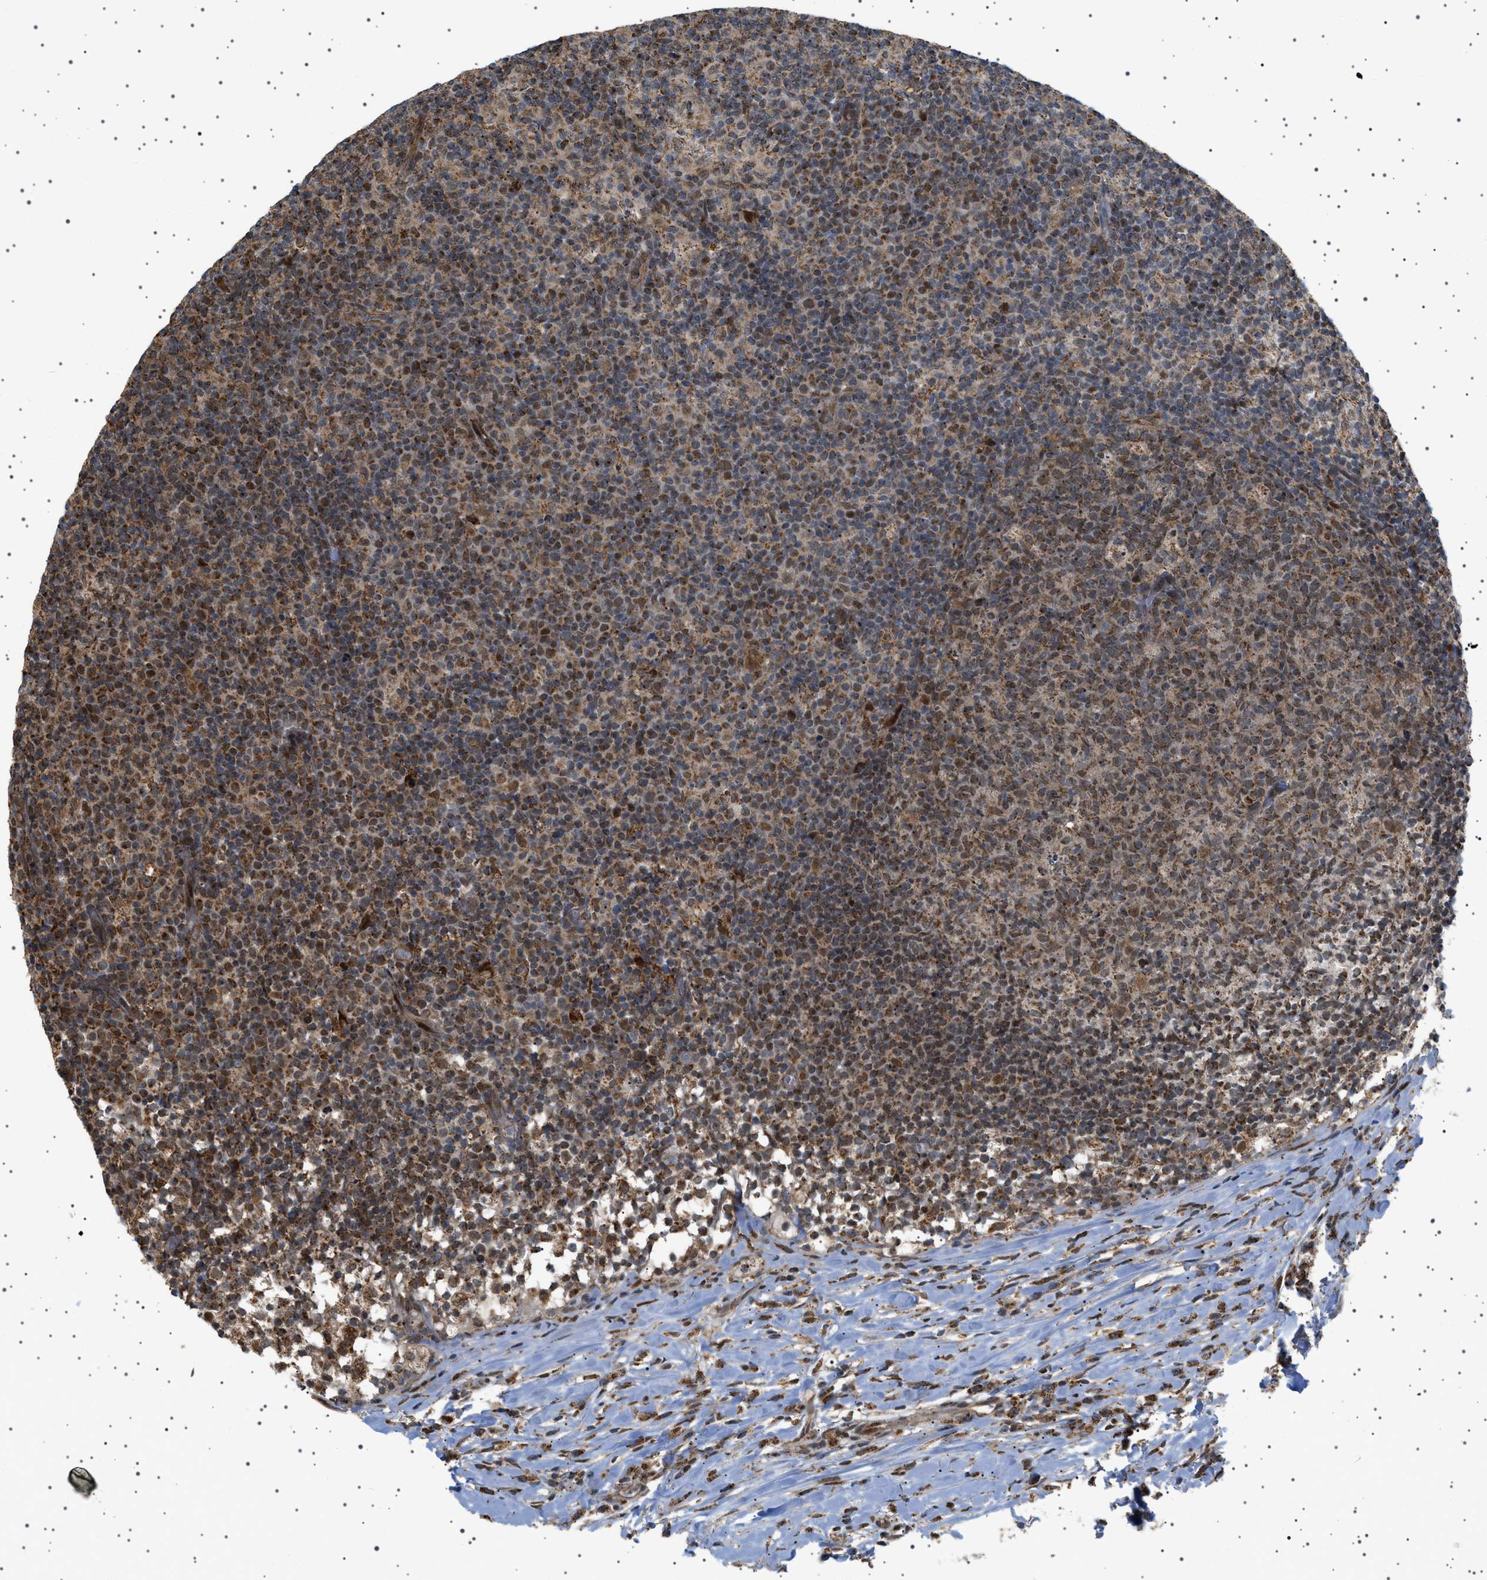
{"staining": {"intensity": "moderate", "quantity": ">75%", "location": "cytoplasmic/membranous,nuclear"}, "tissue": "lymph node", "cell_type": "Germinal center cells", "image_type": "normal", "snomed": [{"axis": "morphology", "description": "Normal tissue, NOS"}, {"axis": "morphology", "description": "Inflammation, NOS"}, {"axis": "topography", "description": "Lymph node"}], "caption": "Protein expression analysis of normal lymph node exhibits moderate cytoplasmic/membranous,nuclear staining in about >75% of germinal center cells.", "gene": "MELK", "patient": {"sex": "male", "age": 55}}